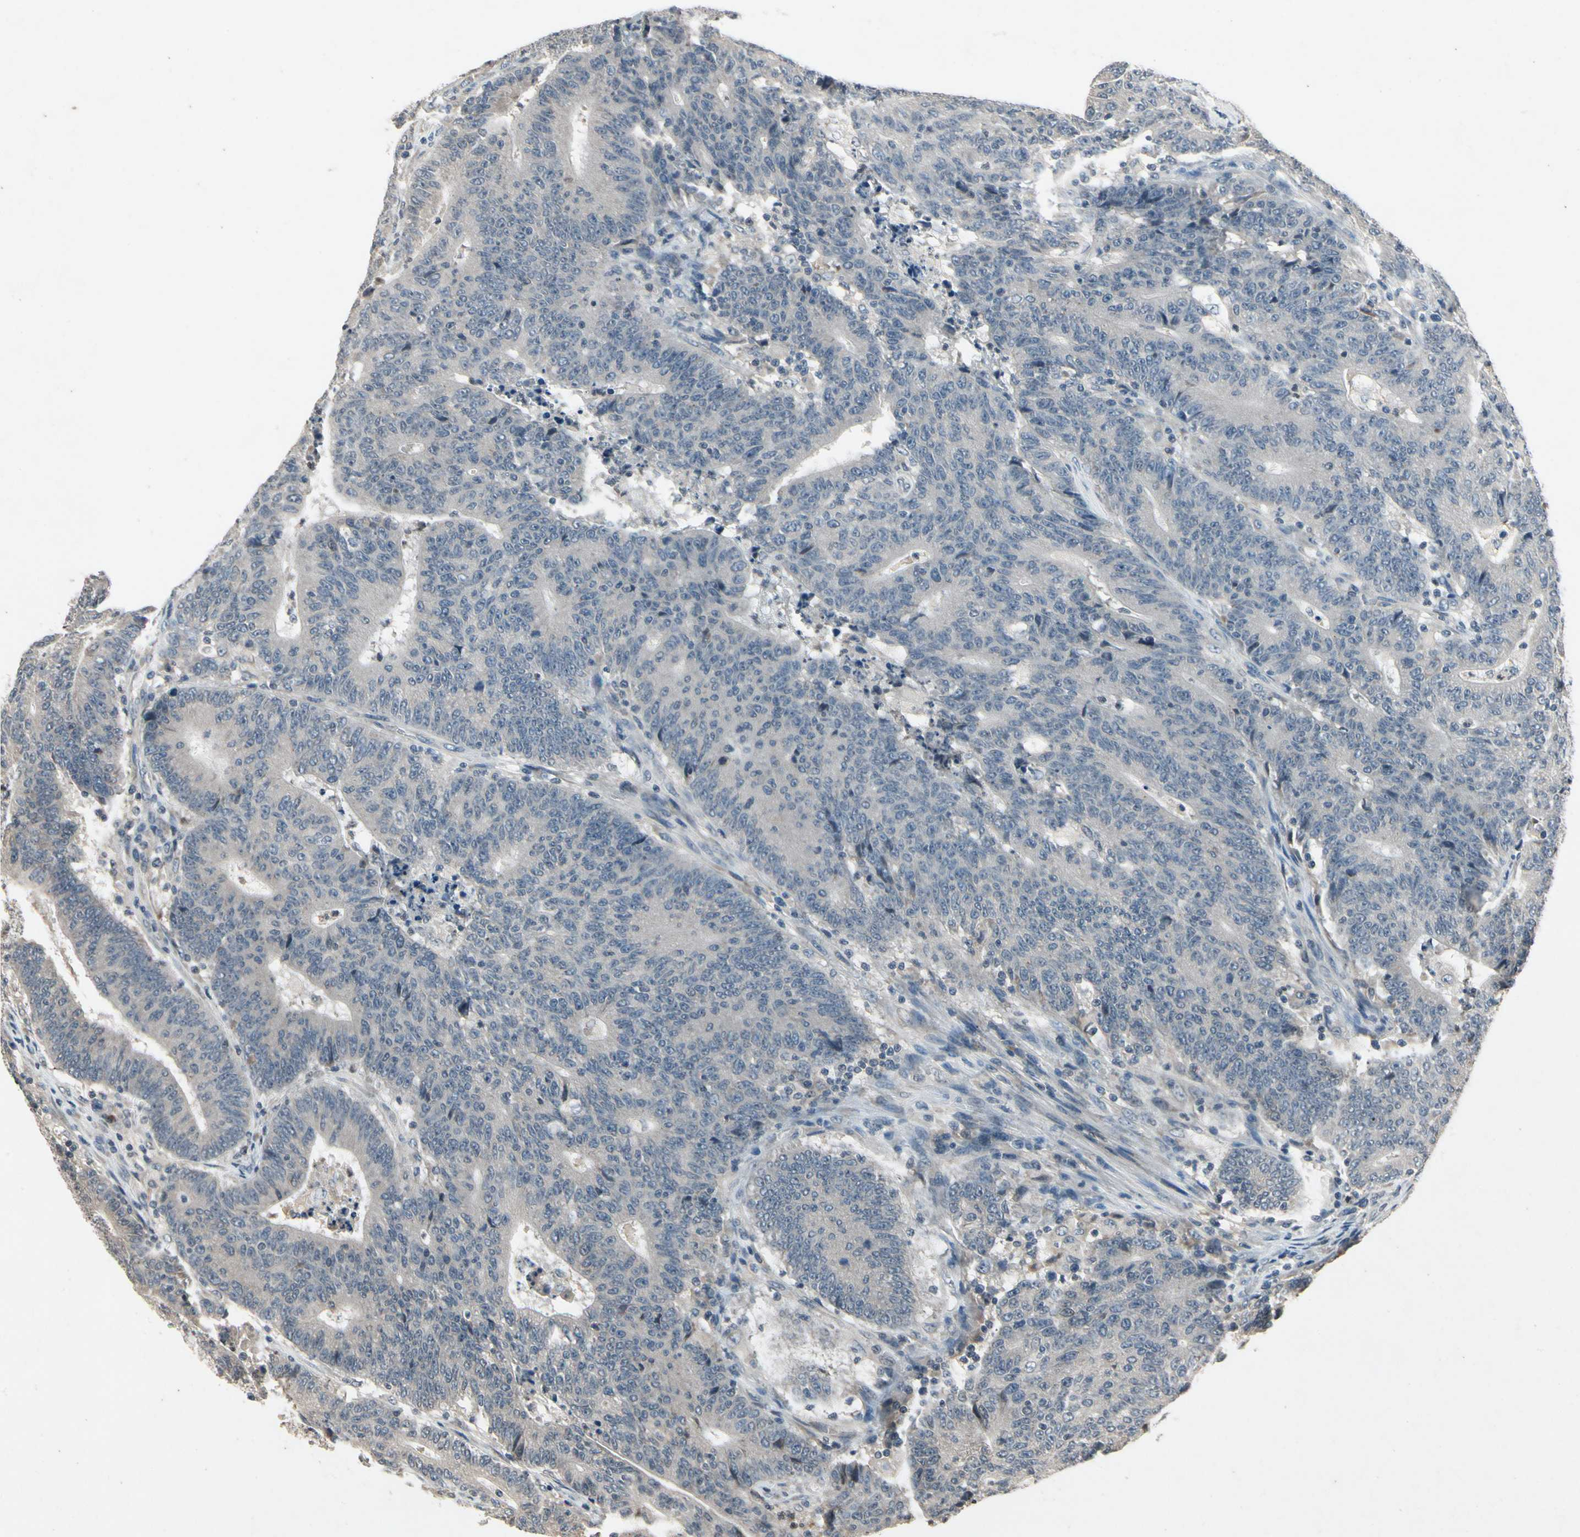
{"staining": {"intensity": "negative", "quantity": "none", "location": "none"}, "tissue": "colorectal cancer", "cell_type": "Tumor cells", "image_type": "cancer", "snomed": [{"axis": "morphology", "description": "Normal tissue, NOS"}, {"axis": "morphology", "description": "Adenocarcinoma, NOS"}, {"axis": "topography", "description": "Colon"}], "caption": "This micrograph is of adenocarcinoma (colorectal) stained with IHC to label a protein in brown with the nuclei are counter-stained blue. There is no expression in tumor cells. The staining is performed using DAB (3,3'-diaminobenzidine) brown chromogen with nuclei counter-stained in using hematoxylin.", "gene": "DPY19L3", "patient": {"sex": "female", "age": 75}}